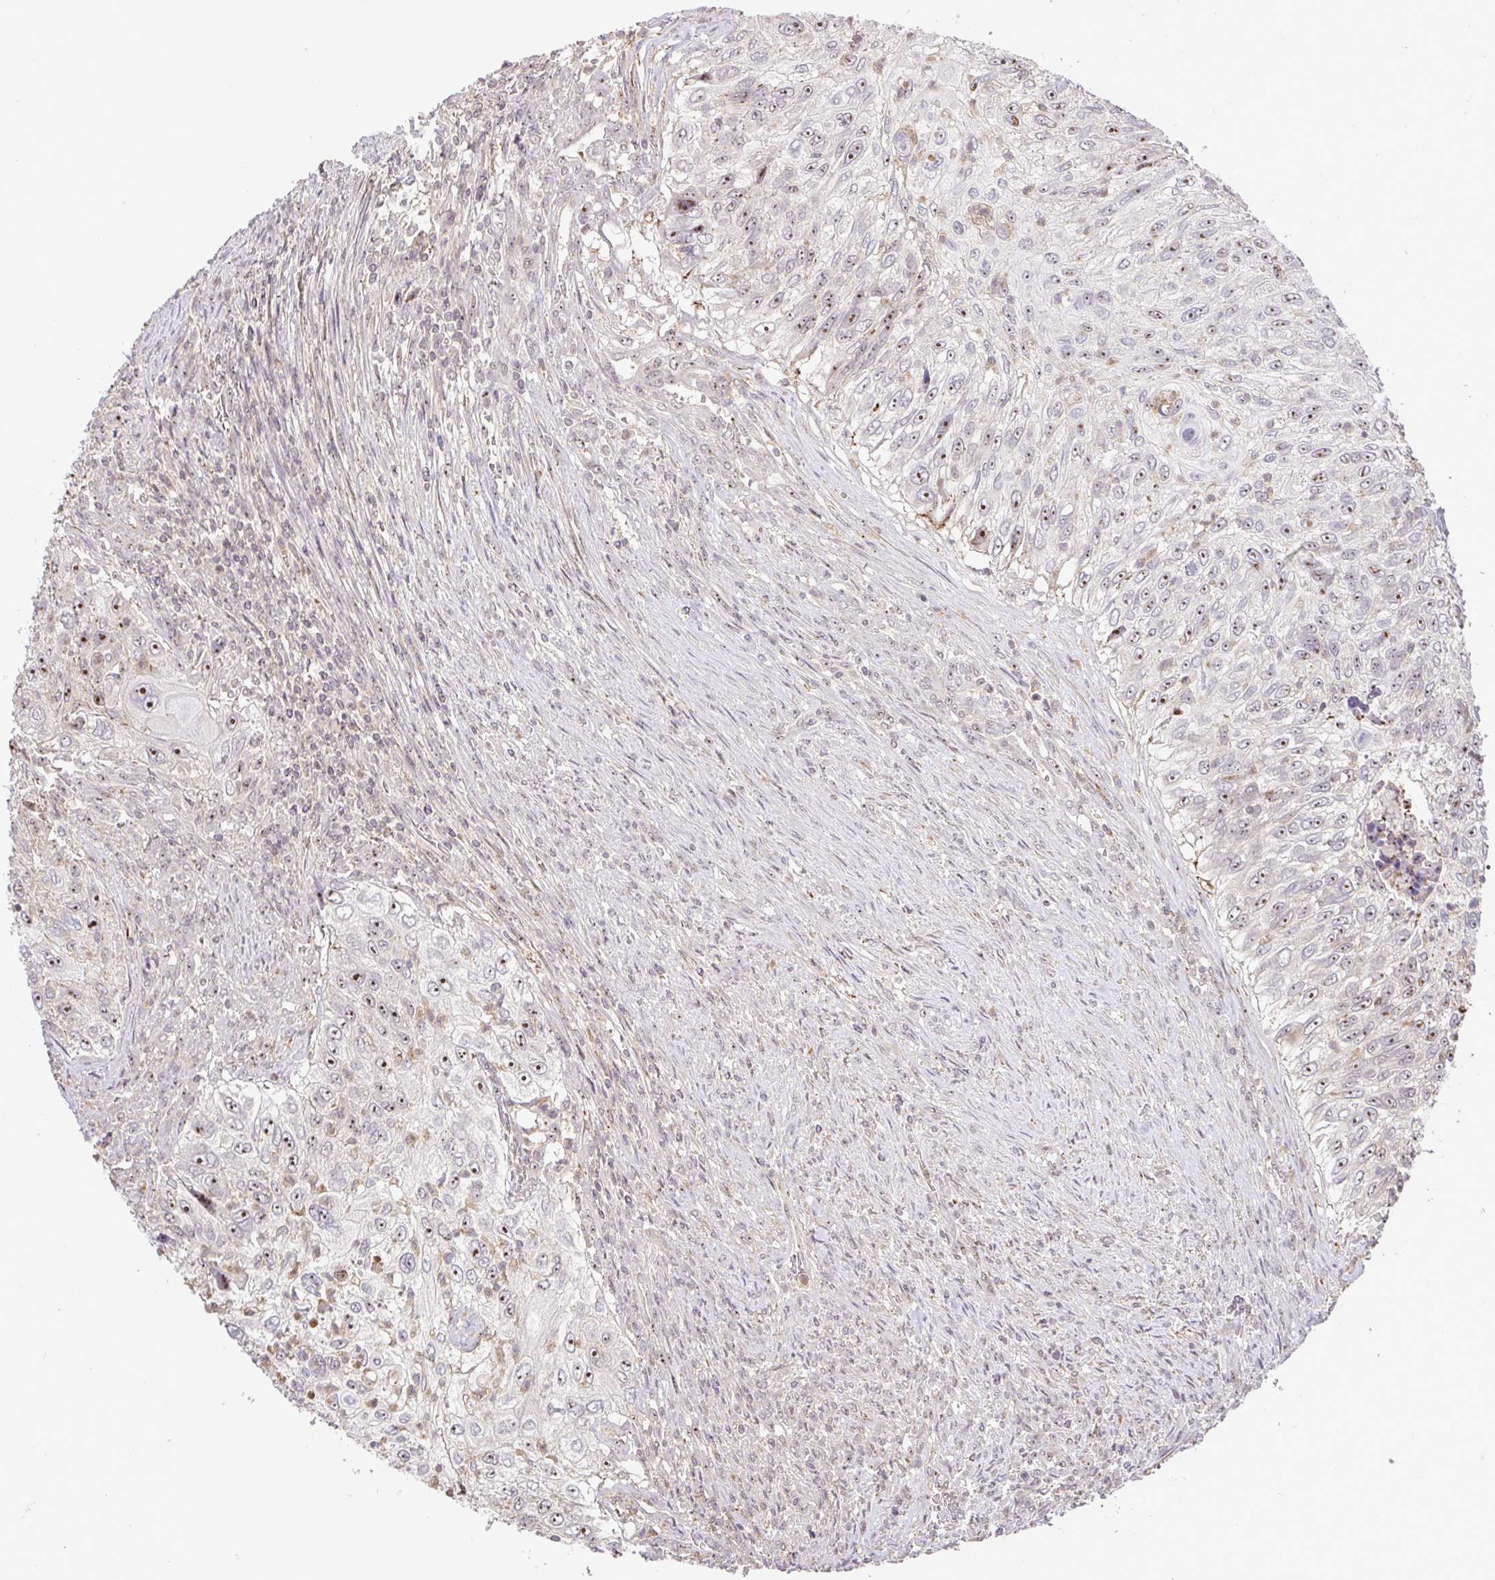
{"staining": {"intensity": "moderate", "quantity": "25%-75%", "location": "nuclear"}, "tissue": "urothelial cancer", "cell_type": "Tumor cells", "image_type": "cancer", "snomed": [{"axis": "morphology", "description": "Urothelial carcinoma, High grade"}, {"axis": "topography", "description": "Urinary bladder"}], "caption": "Human high-grade urothelial carcinoma stained with a protein marker exhibits moderate staining in tumor cells.", "gene": "RSL24D1", "patient": {"sex": "female", "age": 60}}